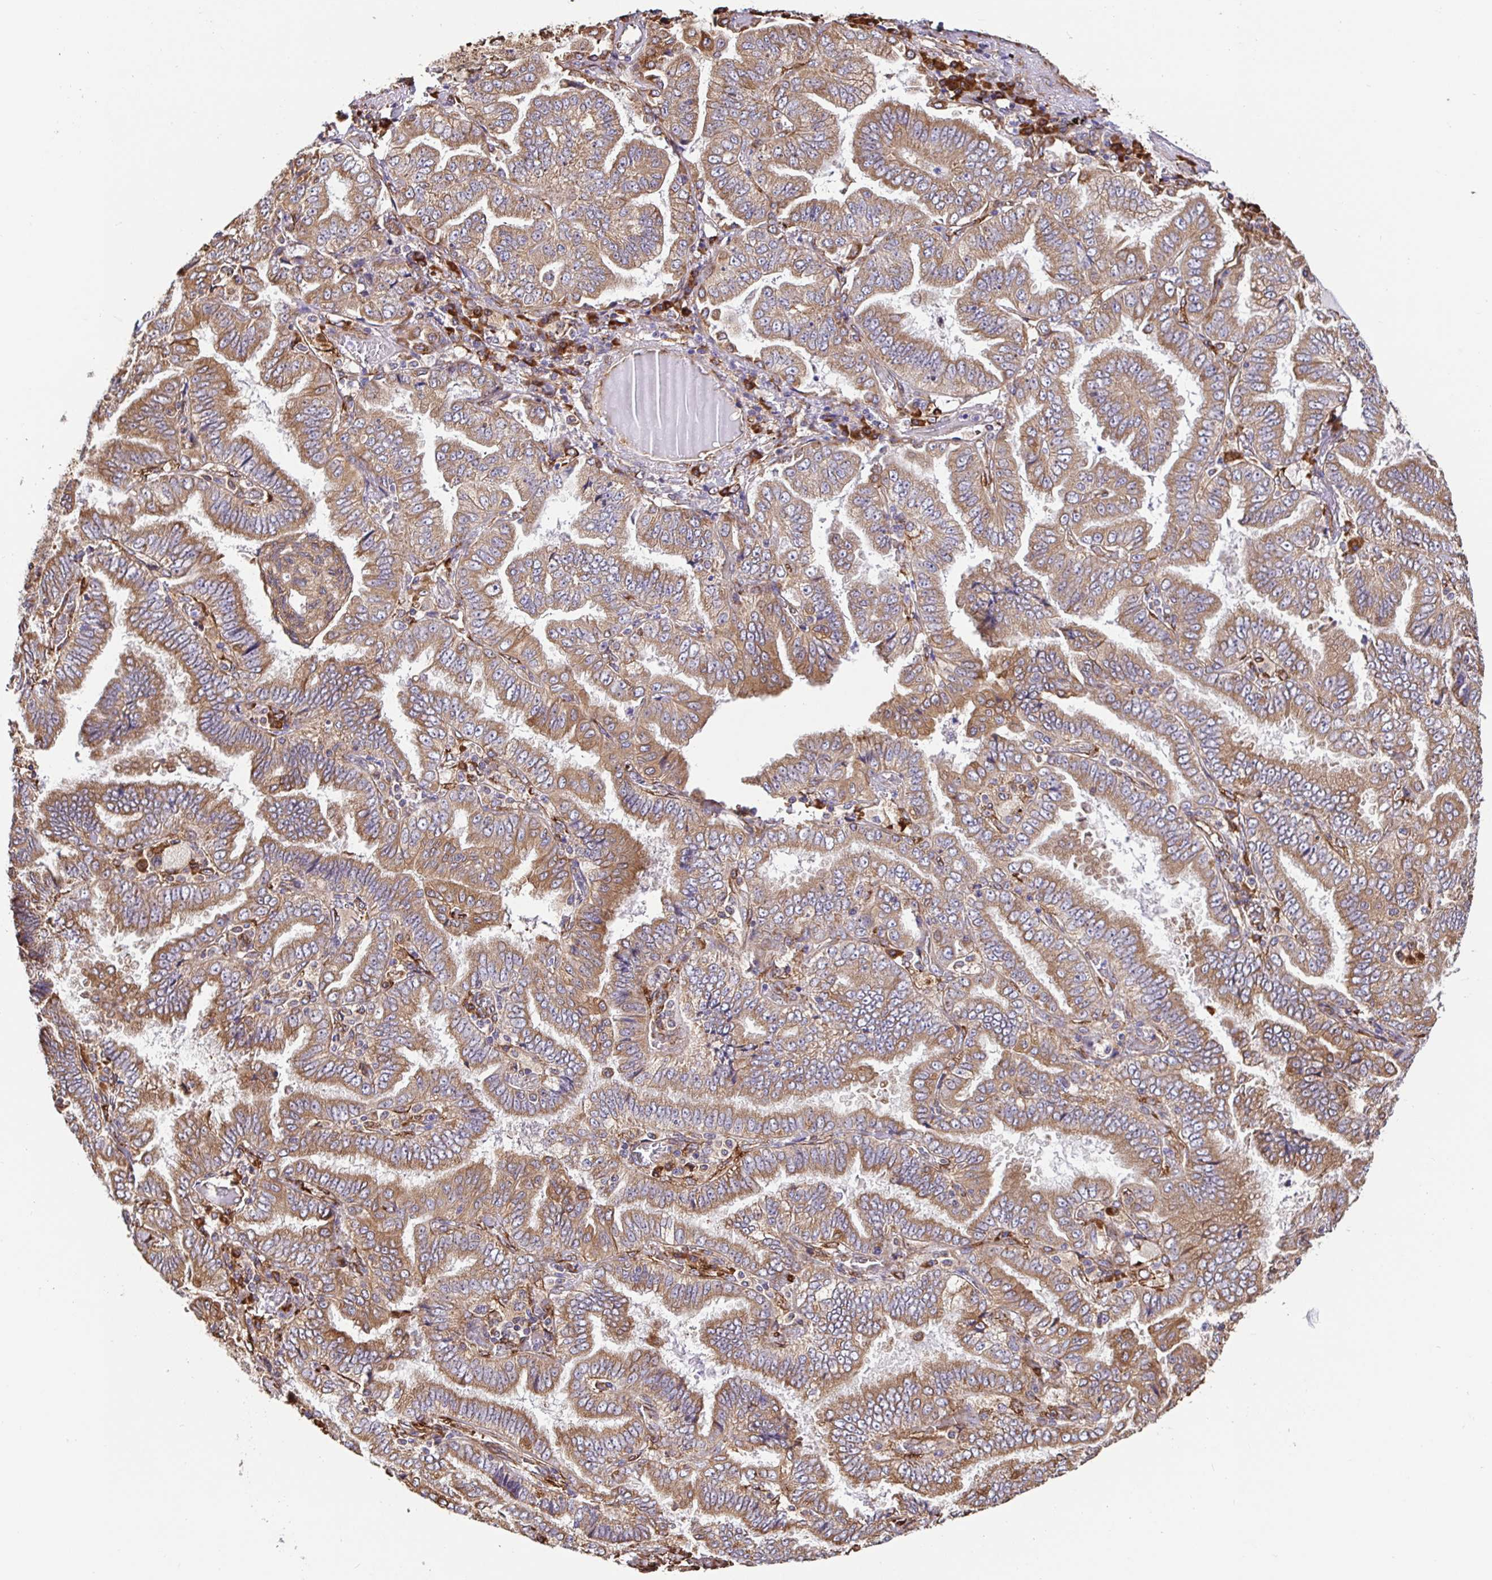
{"staining": {"intensity": "moderate", "quantity": ">75%", "location": "cytoplasmic/membranous"}, "tissue": "lung cancer", "cell_type": "Tumor cells", "image_type": "cancer", "snomed": [{"axis": "morphology", "description": "Aneuploidy"}, {"axis": "morphology", "description": "Adenocarcinoma, NOS"}, {"axis": "morphology", "description": "Adenocarcinoma, metastatic, NOS"}, {"axis": "topography", "description": "Lymph node"}, {"axis": "topography", "description": "Lung"}], "caption": "Lung cancer was stained to show a protein in brown. There is medium levels of moderate cytoplasmic/membranous positivity in approximately >75% of tumor cells. (Brightfield microscopy of DAB IHC at high magnification).", "gene": "MAOA", "patient": {"sex": "female", "age": 48}}